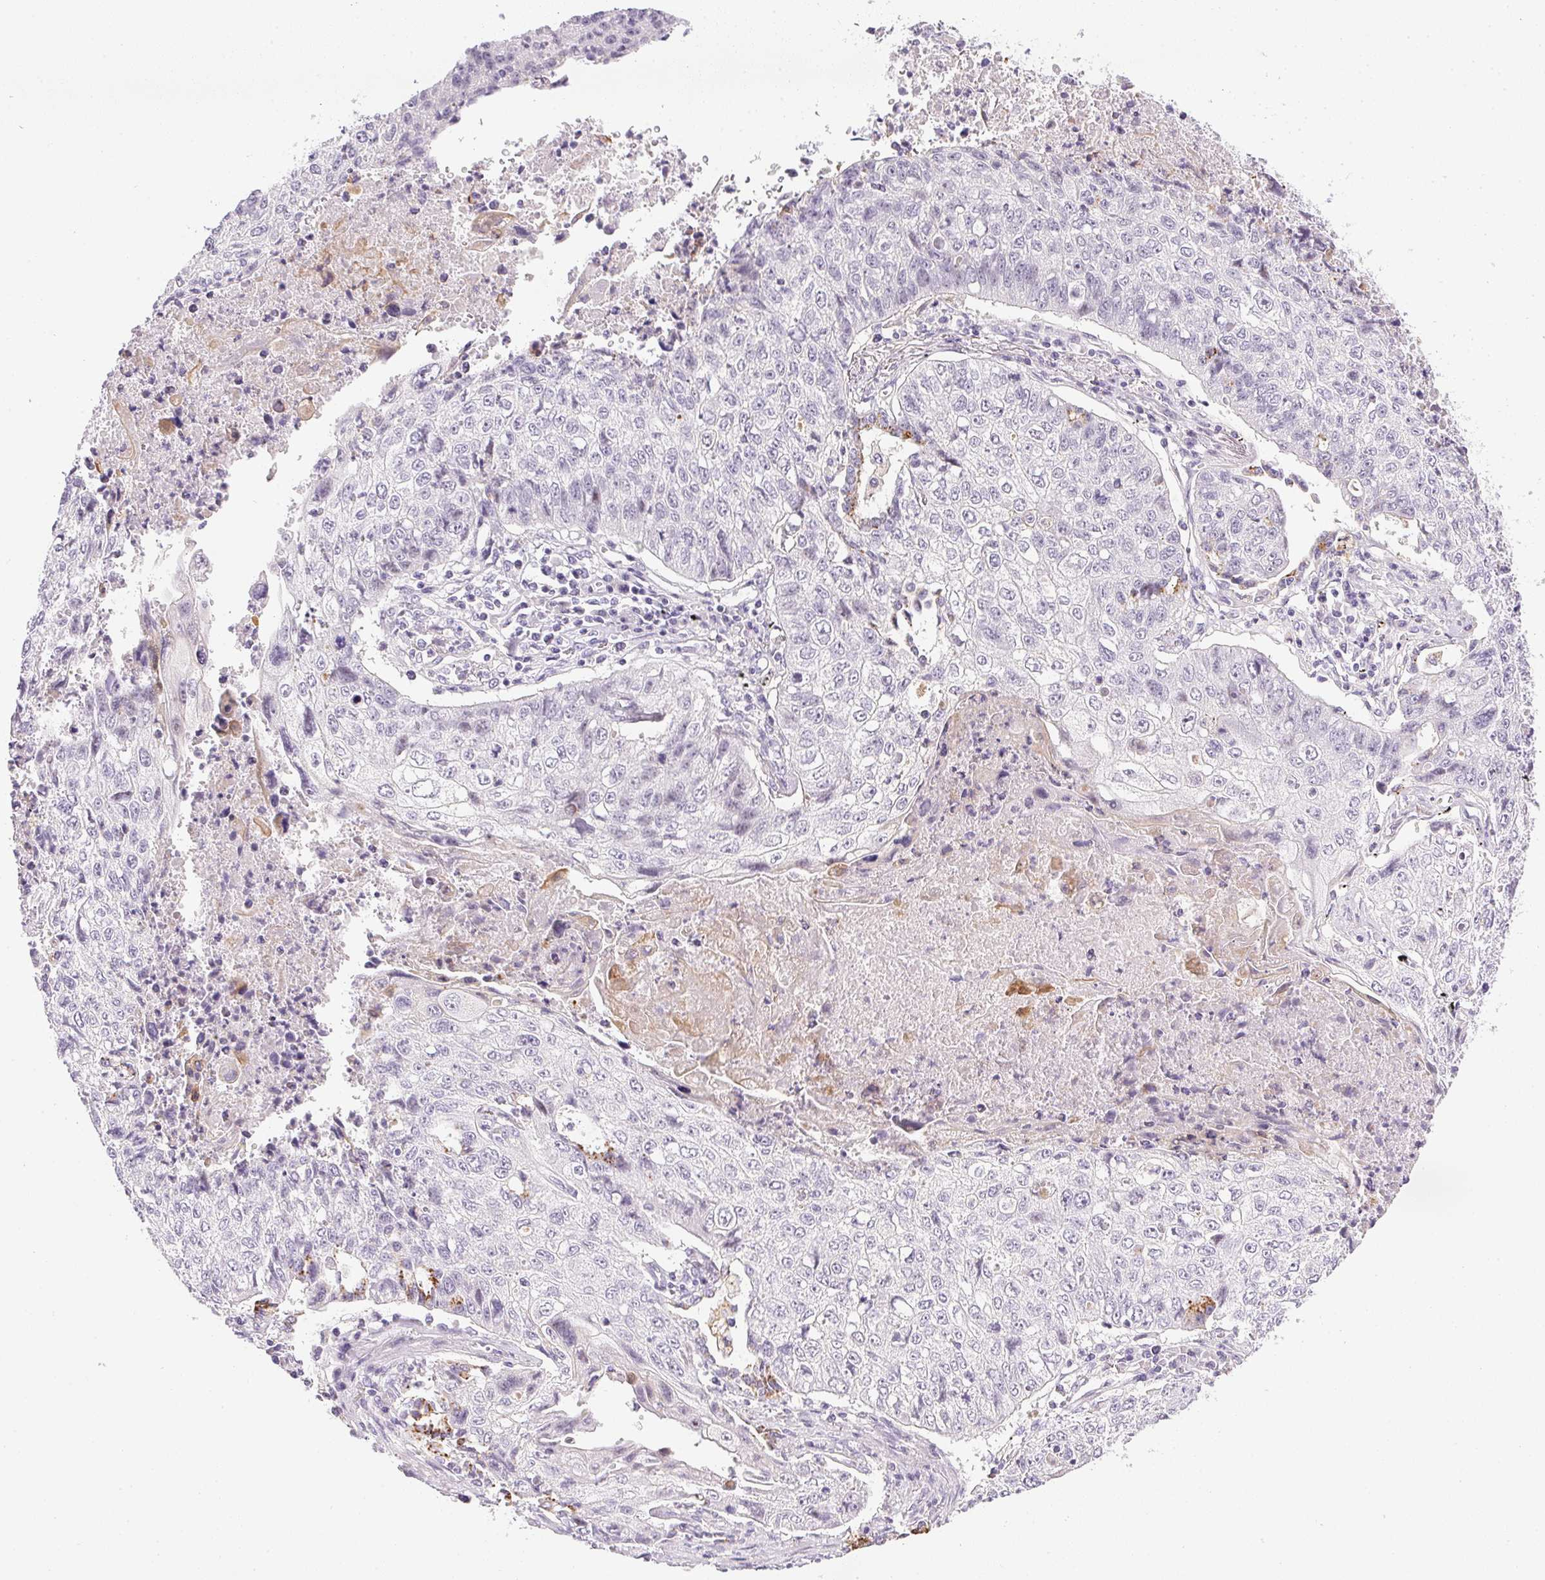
{"staining": {"intensity": "negative", "quantity": "none", "location": "none"}, "tissue": "lung cancer", "cell_type": "Tumor cells", "image_type": "cancer", "snomed": [{"axis": "morphology", "description": "Normal morphology"}, {"axis": "morphology", "description": "Aneuploidy"}, {"axis": "morphology", "description": "Squamous cell carcinoma, NOS"}, {"axis": "topography", "description": "Lymph node"}, {"axis": "topography", "description": "Lung"}], "caption": "Tumor cells show no significant expression in lung cancer. (Immunohistochemistry (ihc), brightfield microscopy, high magnification).", "gene": "GSDMC", "patient": {"sex": "female", "age": 76}}